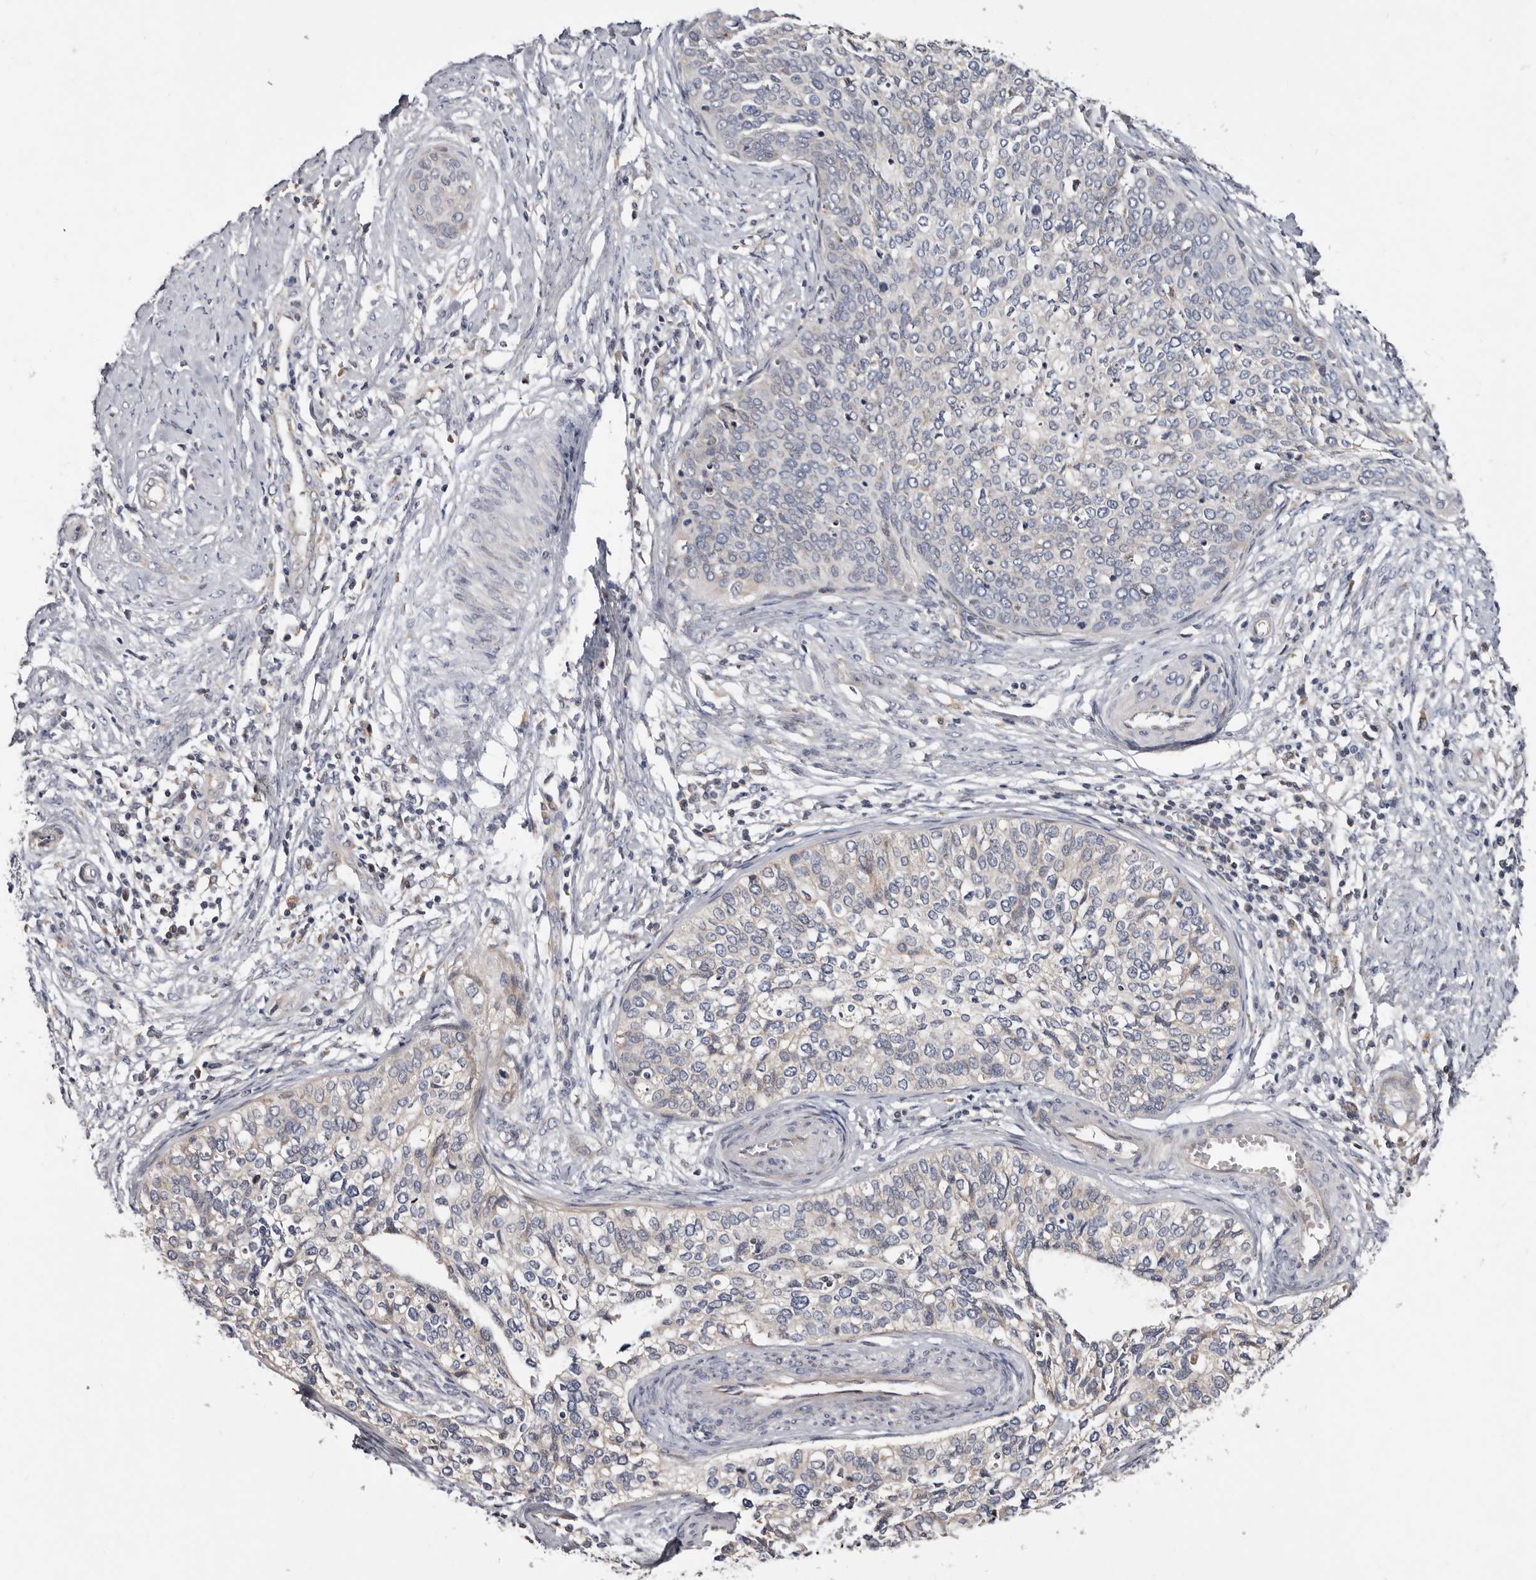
{"staining": {"intensity": "negative", "quantity": "none", "location": "none"}, "tissue": "cervical cancer", "cell_type": "Tumor cells", "image_type": "cancer", "snomed": [{"axis": "morphology", "description": "Squamous cell carcinoma, NOS"}, {"axis": "topography", "description": "Cervix"}], "caption": "Cervical squamous cell carcinoma was stained to show a protein in brown. There is no significant staining in tumor cells.", "gene": "ASIC5", "patient": {"sex": "female", "age": 37}}